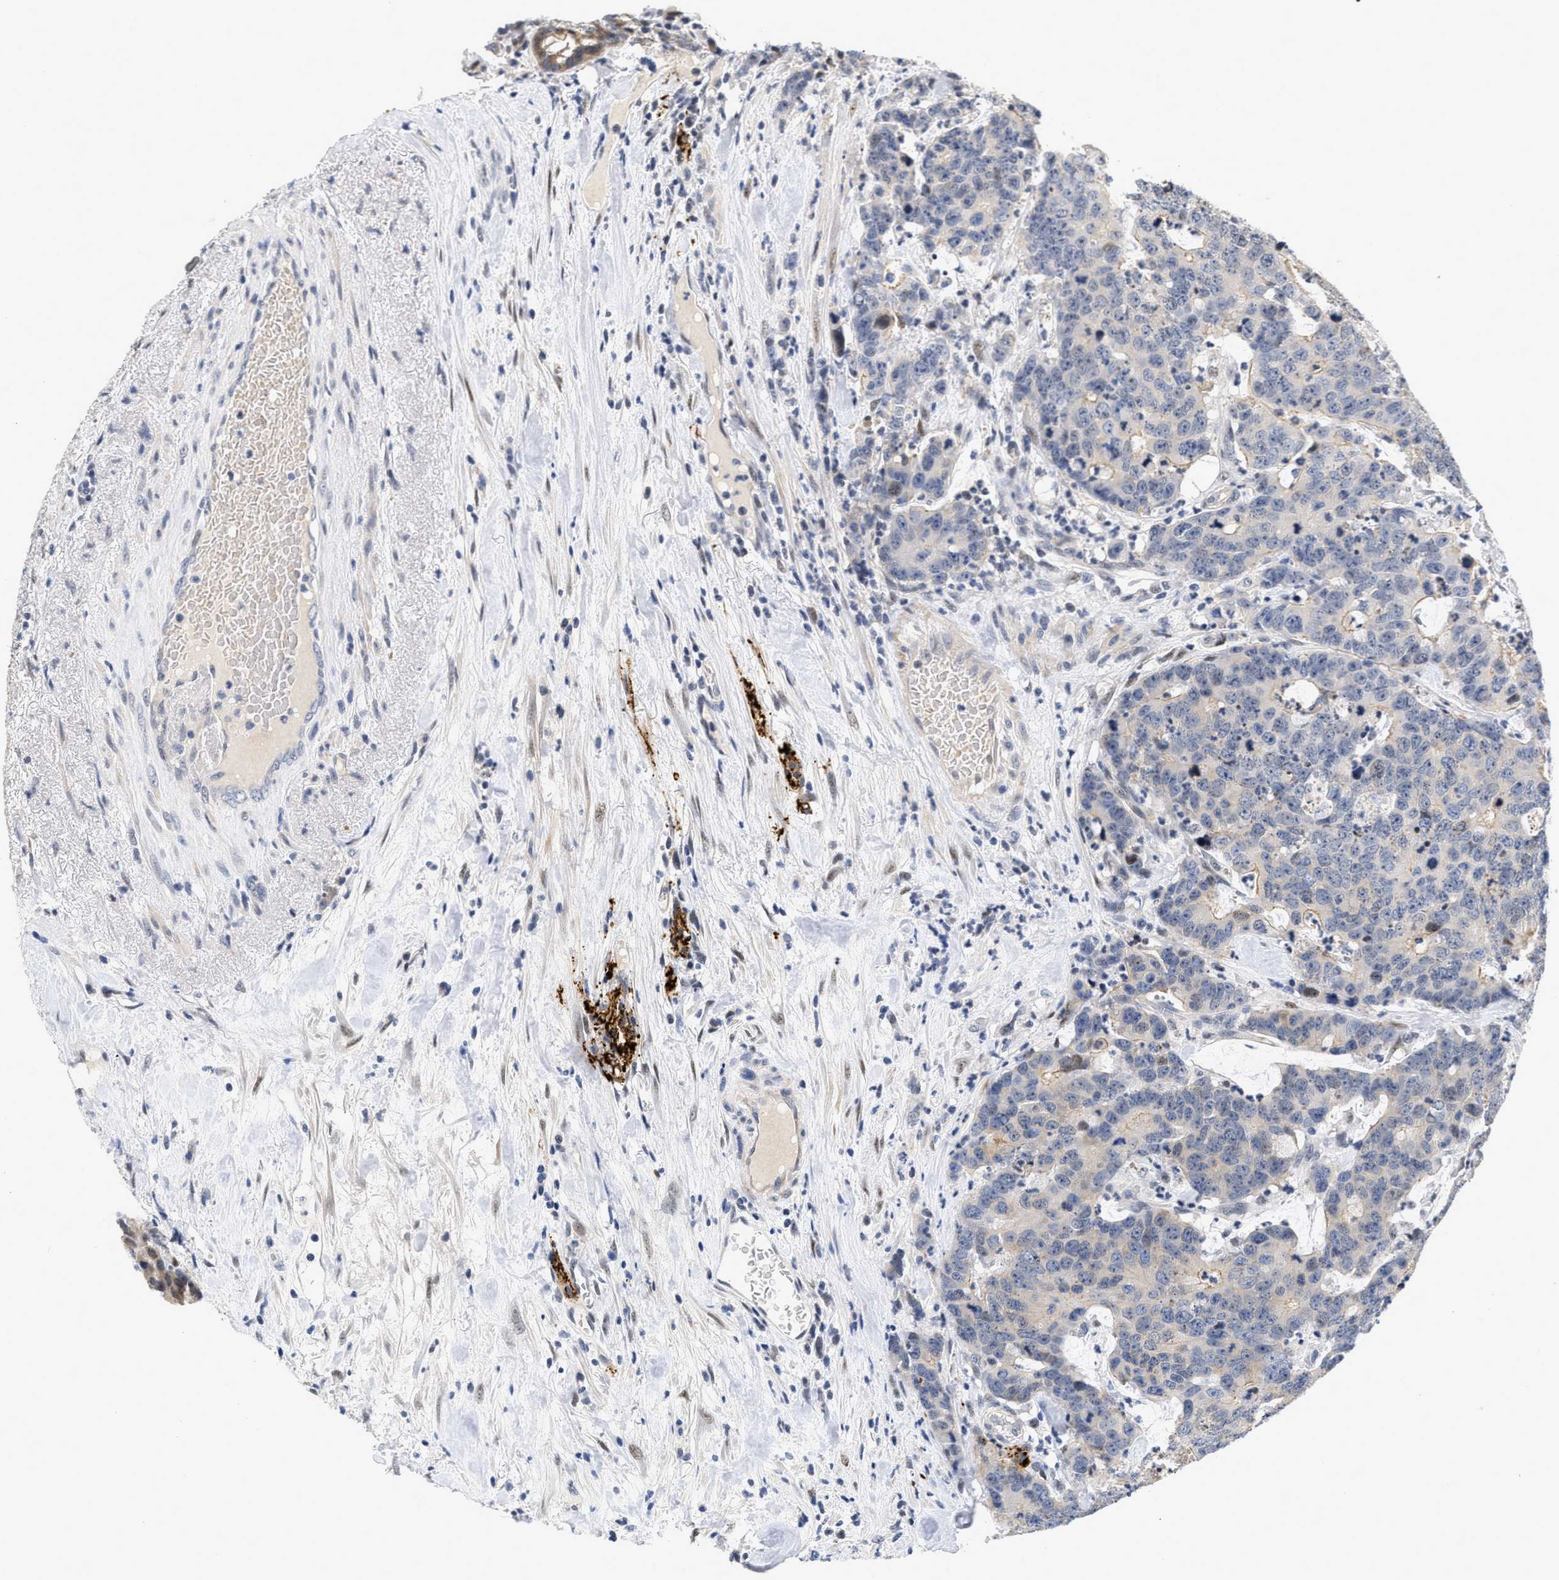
{"staining": {"intensity": "moderate", "quantity": "<25%", "location": "cytoplasmic/membranous"}, "tissue": "colorectal cancer", "cell_type": "Tumor cells", "image_type": "cancer", "snomed": [{"axis": "morphology", "description": "Adenocarcinoma, NOS"}, {"axis": "topography", "description": "Colon"}], "caption": "IHC photomicrograph of adenocarcinoma (colorectal) stained for a protein (brown), which reveals low levels of moderate cytoplasmic/membranous expression in about <25% of tumor cells.", "gene": "VIP", "patient": {"sex": "female", "age": 86}}